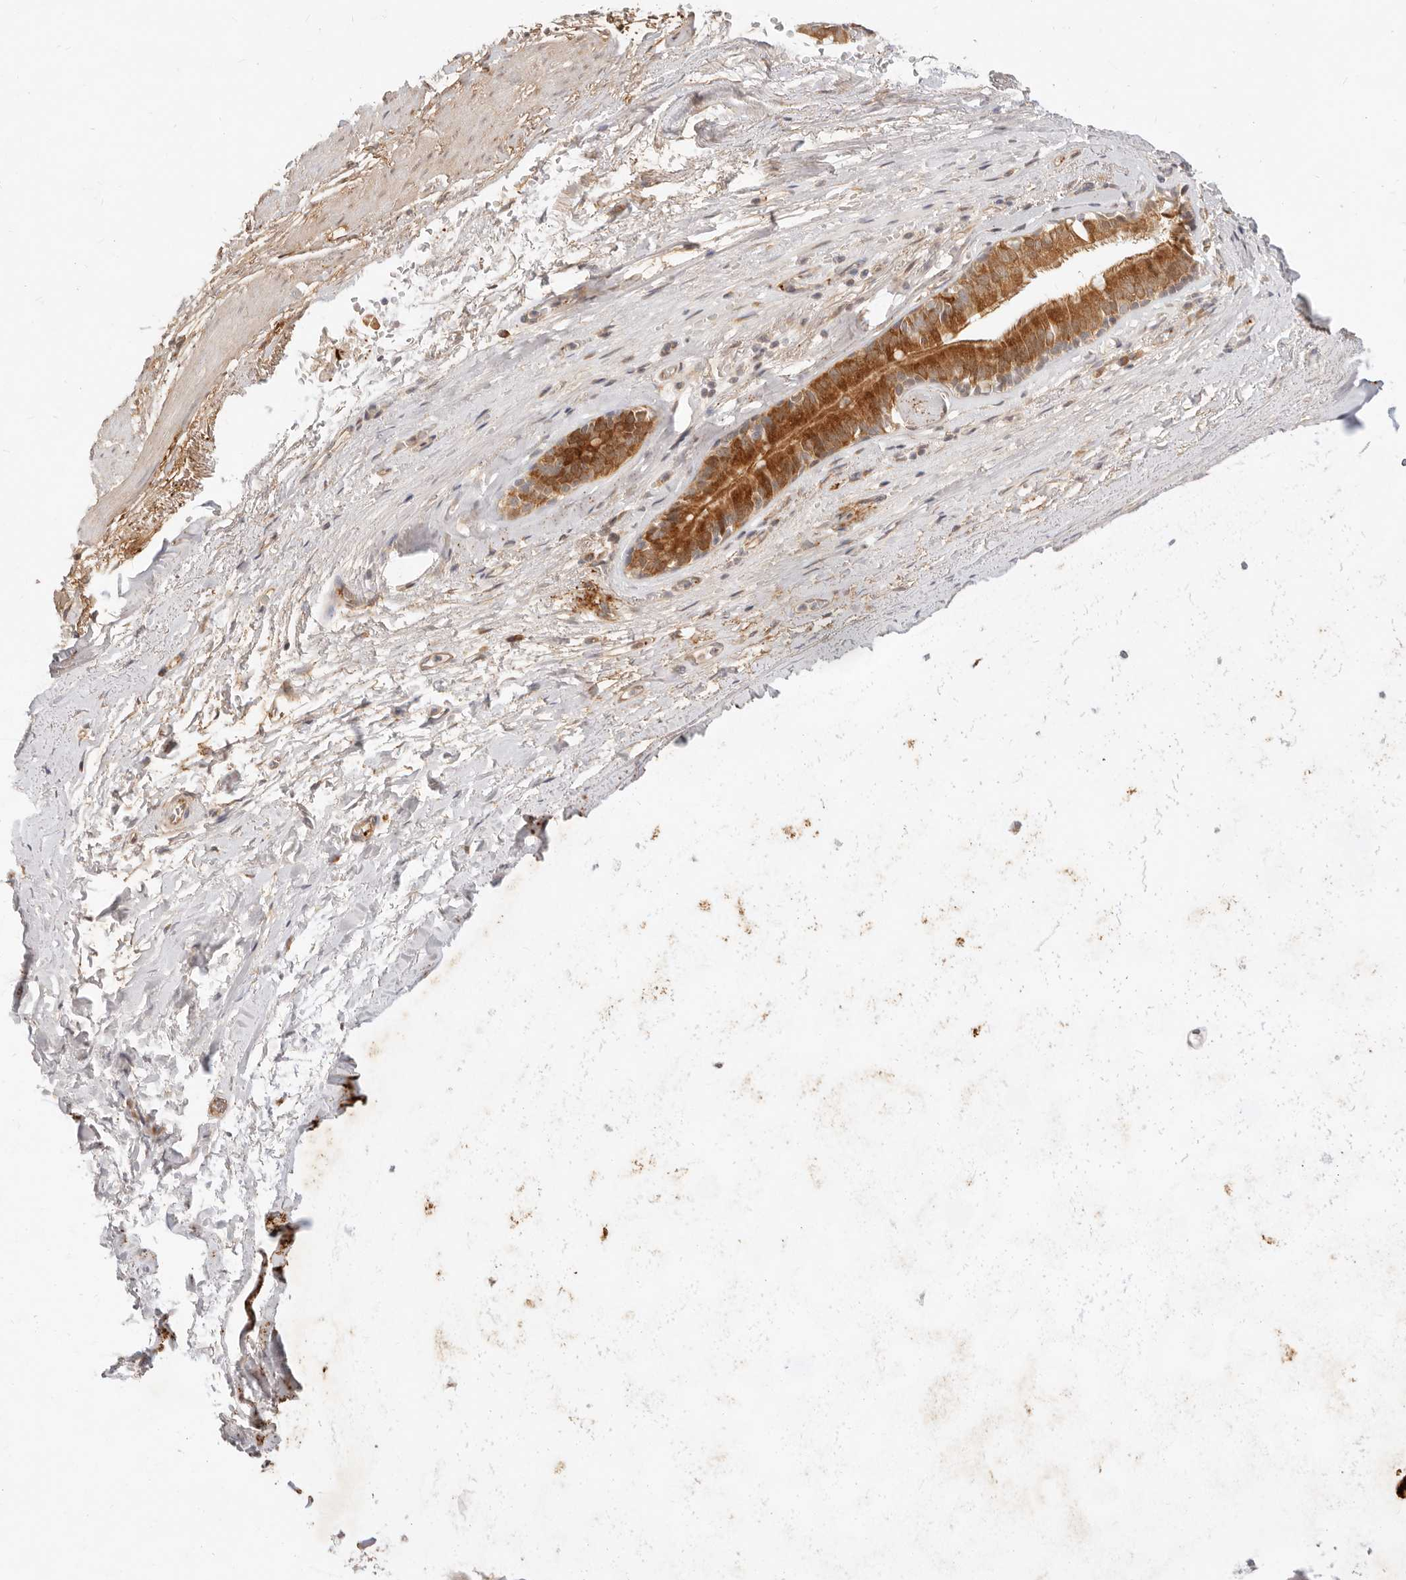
{"staining": {"intensity": "strong", "quantity": ">75%", "location": "cytoplasmic/membranous"}, "tissue": "bronchus", "cell_type": "Respiratory epithelial cells", "image_type": "normal", "snomed": [{"axis": "morphology", "description": "Normal tissue, NOS"}, {"axis": "topography", "description": "Cartilage tissue"}], "caption": "Bronchus stained with DAB IHC displays high levels of strong cytoplasmic/membranous positivity in about >75% of respiratory epithelial cells.", "gene": "UBXN10", "patient": {"sex": "female", "age": 63}}